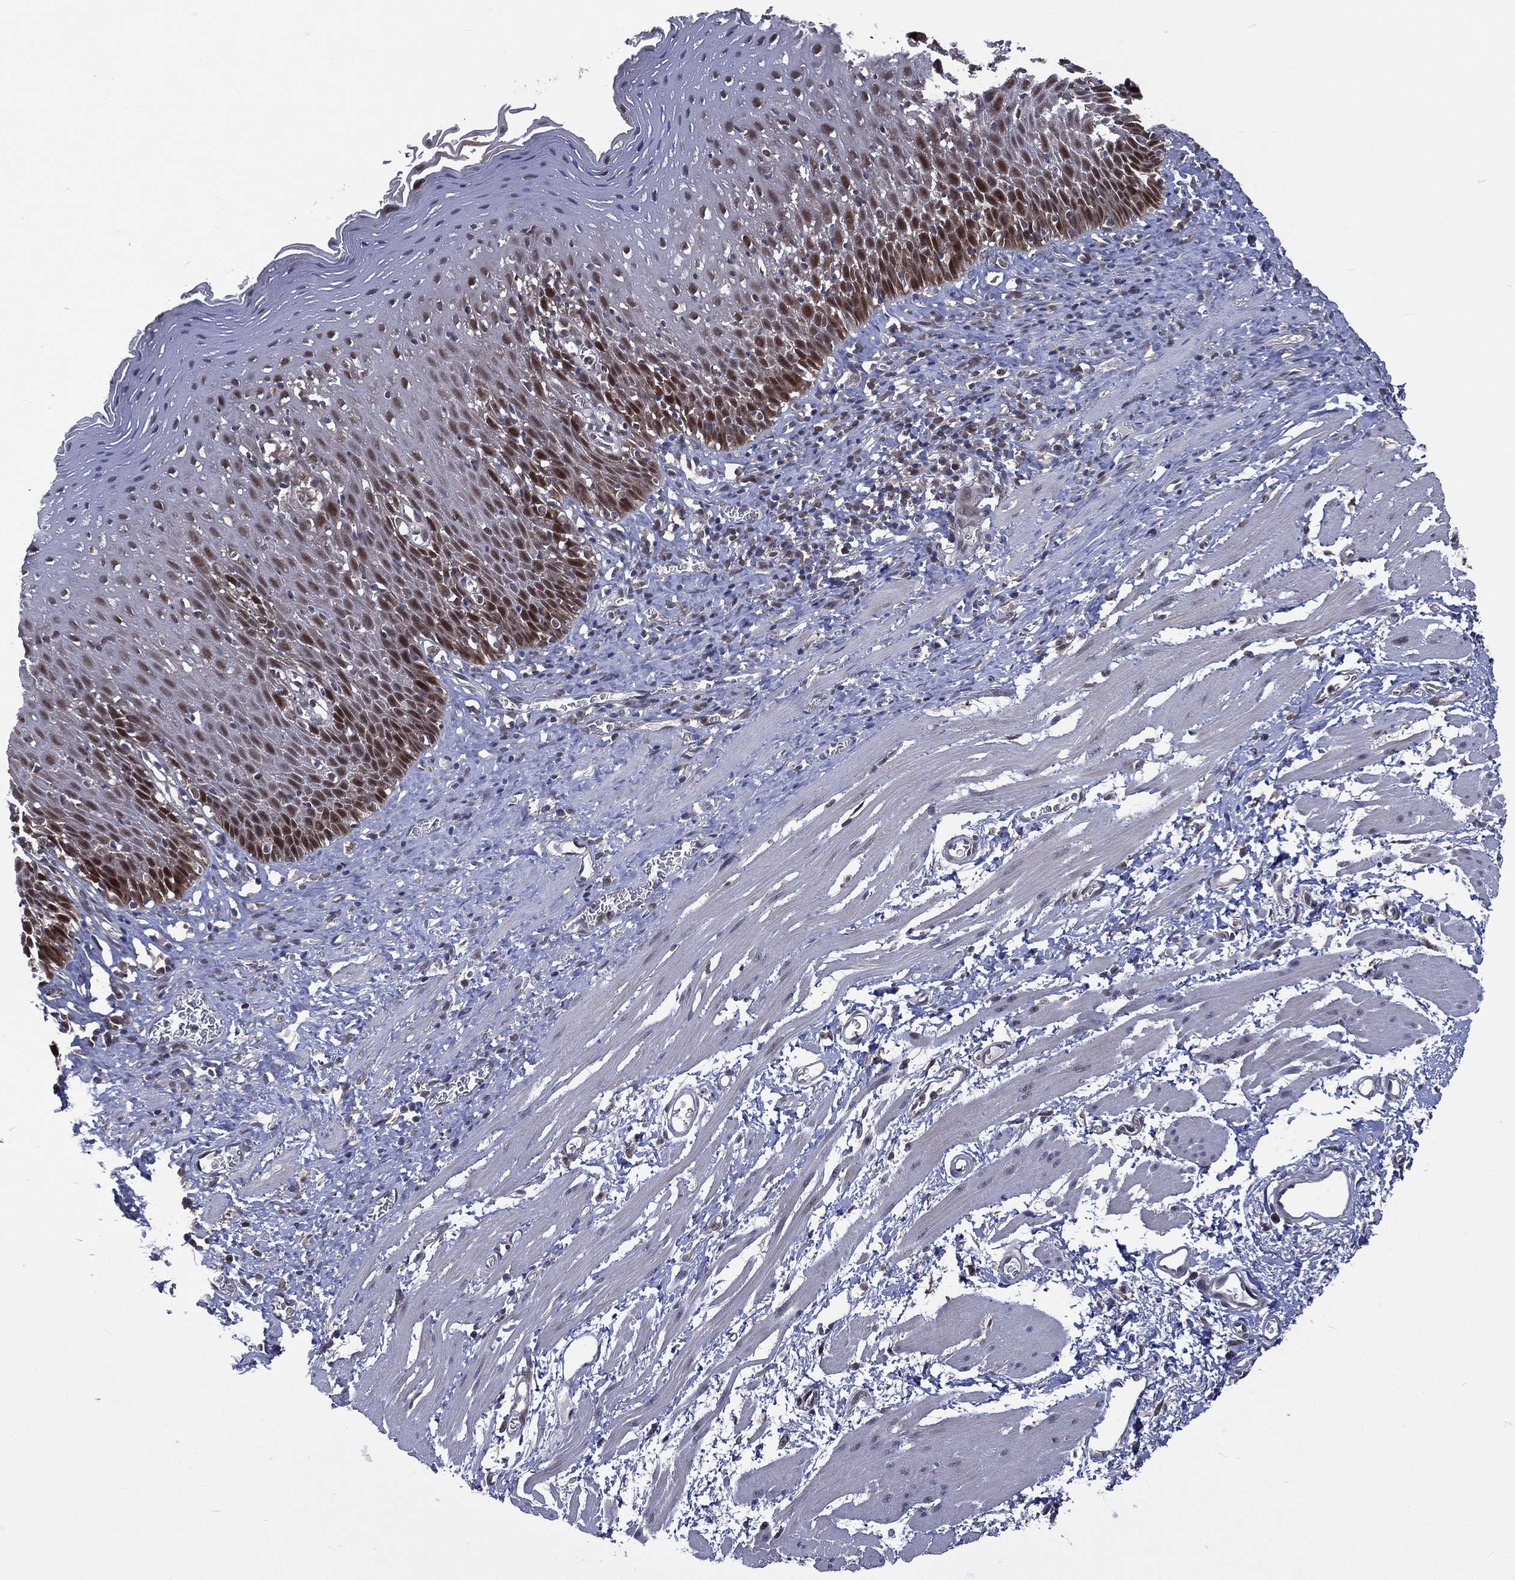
{"staining": {"intensity": "strong", "quantity": "<25%", "location": "nuclear"}, "tissue": "esophagus", "cell_type": "Squamous epithelial cells", "image_type": "normal", "snomed": [{"axis": "morphology", "description": "Normal tissue, NOS"}, {"axis": "morphology", "description": "Adenocarcinoma, NOS"}, {"axis": "topography", "description": "Esophagus"}, {"axis": "topography", "description": "Stomach, upper"}], "caption": "Immunohistochemical staining of normal human esophagus exhibits <25% levels of strong nuclear protein expression in approximately <25% of squamous epithelial cells. The staining was performed using DAB to visualize the protein expression in brown, while the nuclei were stained in blue with hematoxylin (Magnification: 20x).", "gene": "MTAP", "patient": {"sex": "male", "age": 74}}